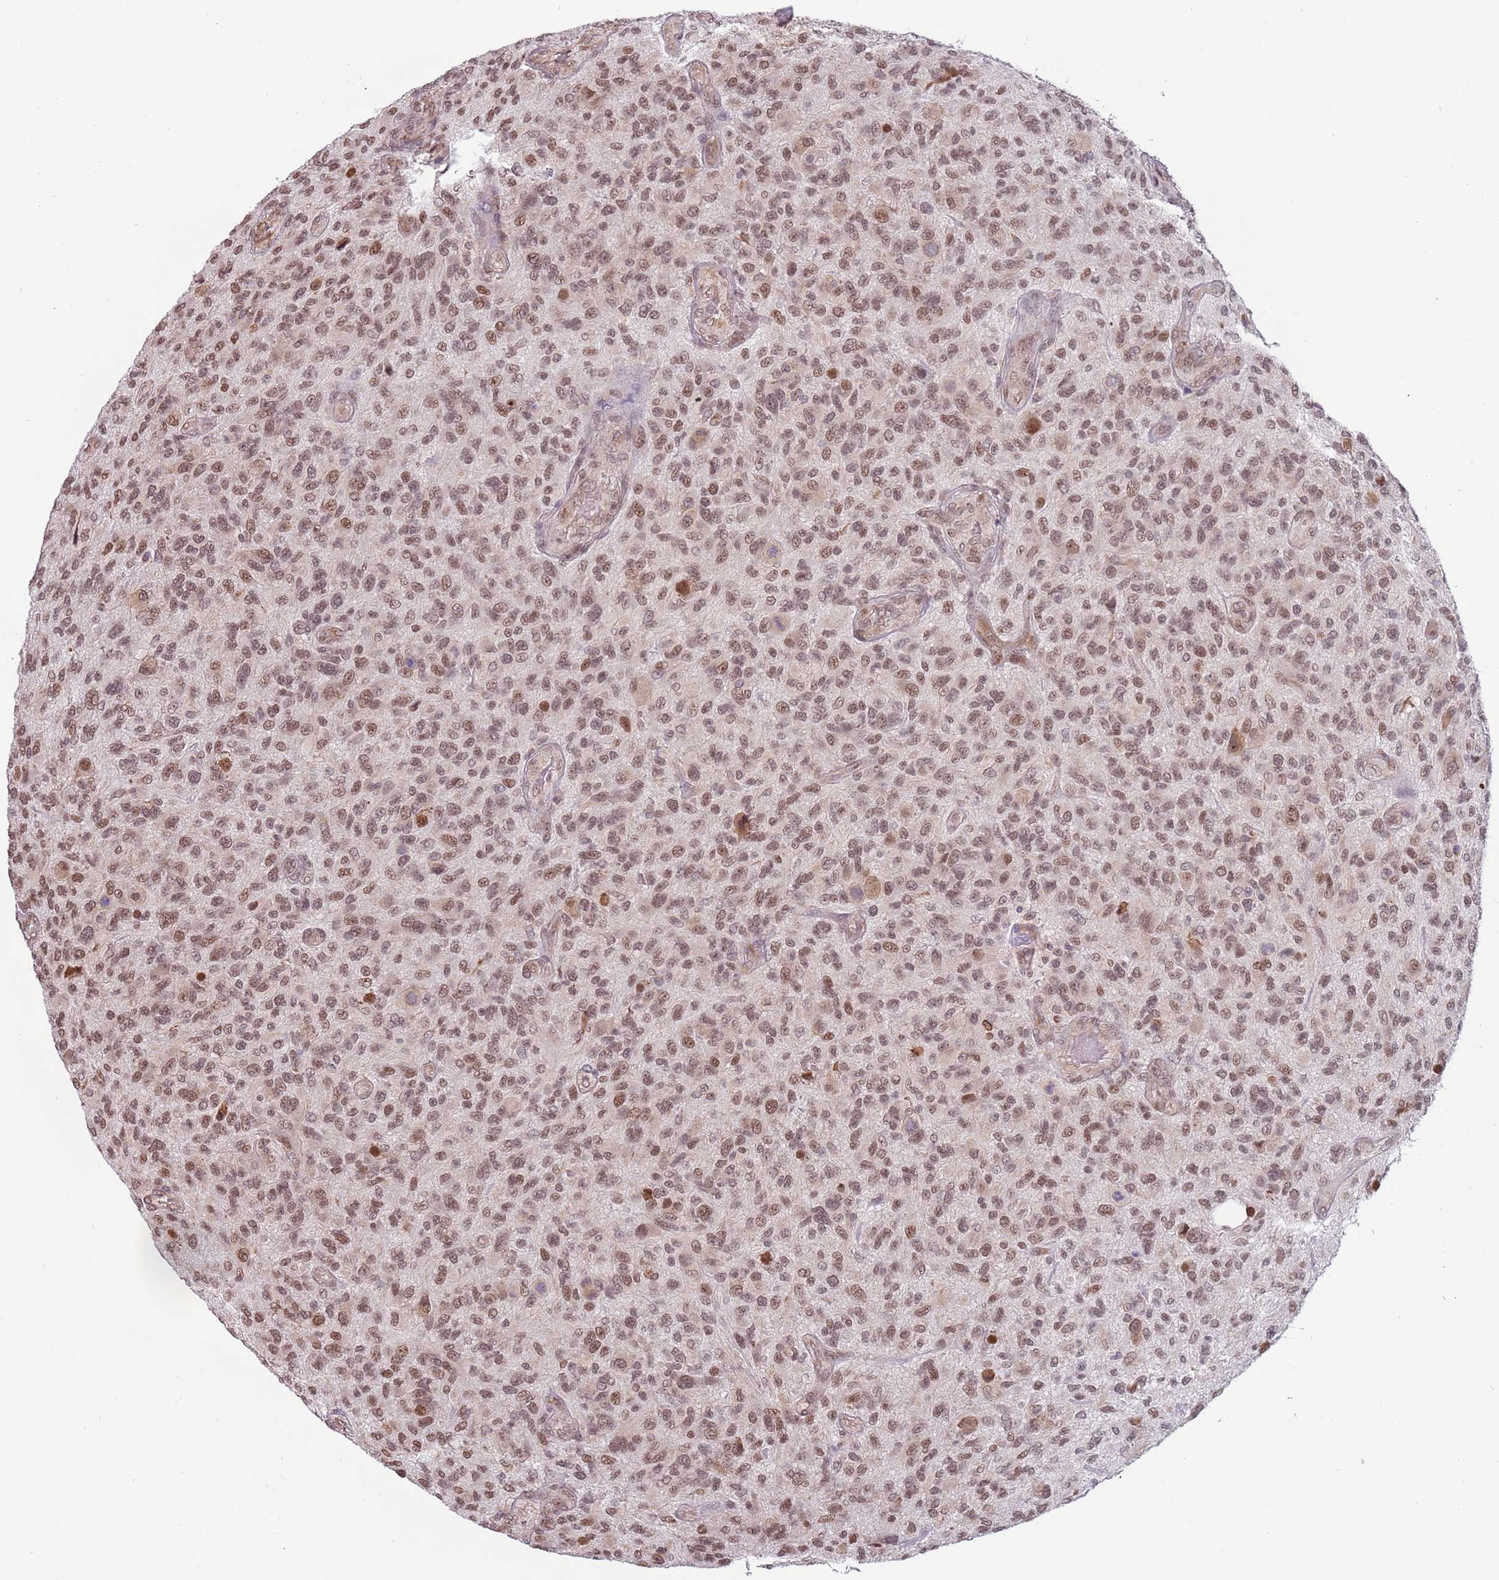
{"staining": {"intensity": "moderate", "quantity": ">75%", "location": "nuclear"}, "tissue": "glioma", "cell_type": "Tumor cells", "image_type": "cancer", "snomed": [{"axis": "morphology", "description": "Glioma, malignant, High grade"}, {"axis": "topography", "description": "Brain"}], "caption": "Malignant high-grade glioma was stained to show a protein in brown. There is medium levels of moderate nuclear expression in about >75% of tumor cells.", "gene": "BARD1", "patient": {"sex": "male", "age": 47}}